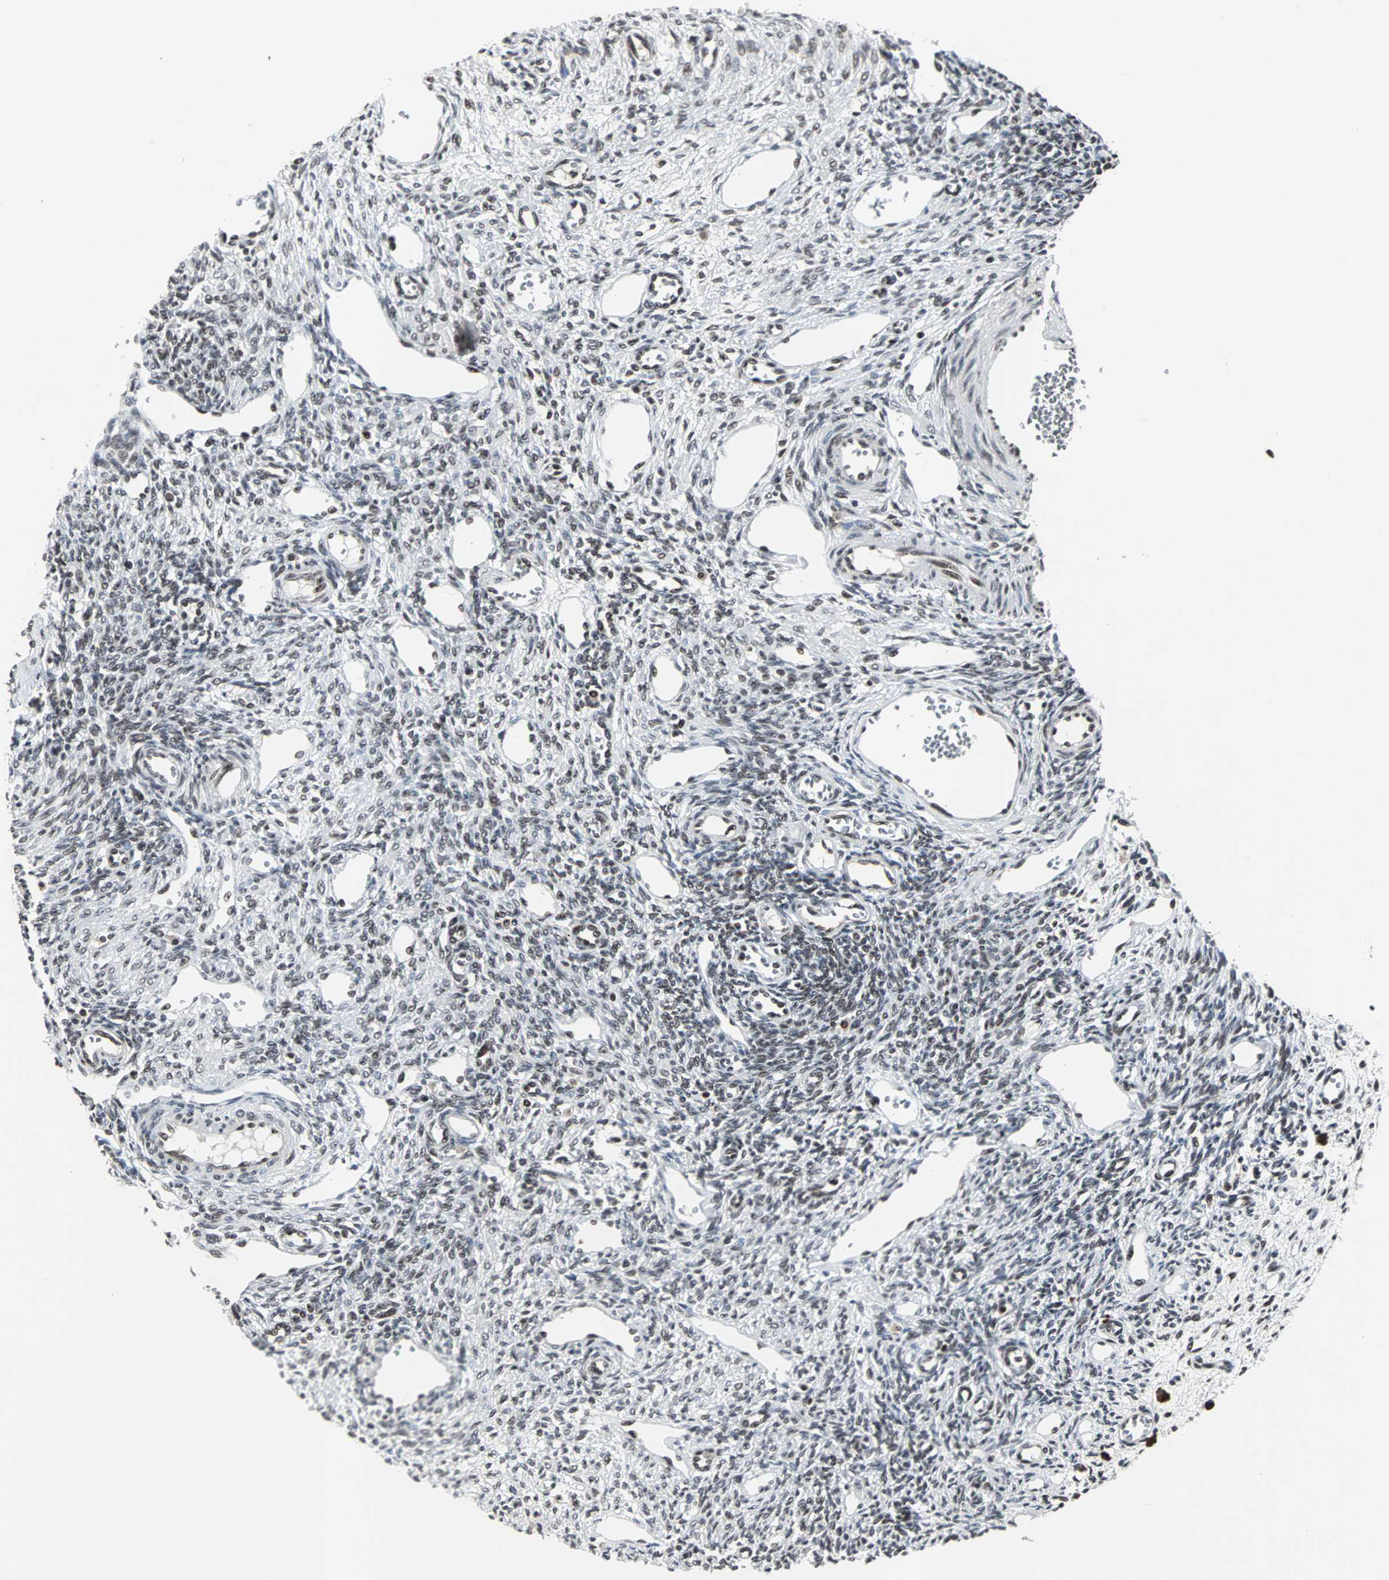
{"staining": {"intensity": "weak", "quantity": "25%-75%", "location": "nuclear"}, "tissue": "ovary", "cell_type": "Ovarian stroma cells", "image_type": "normal", "snomed": [{"axis": "morphology", "description": "Normal tissue, NOS"}, {"axis": "topography", "description": "Ovary"}], "caption": "Immunohistochemistry (IHC) of normal human ovary shows low levels of weak nuclear staining in about 25%-75% of ovarian stroma cells.", "gene": "PNKP", "patient": {"sex": "female", "age": 33}}